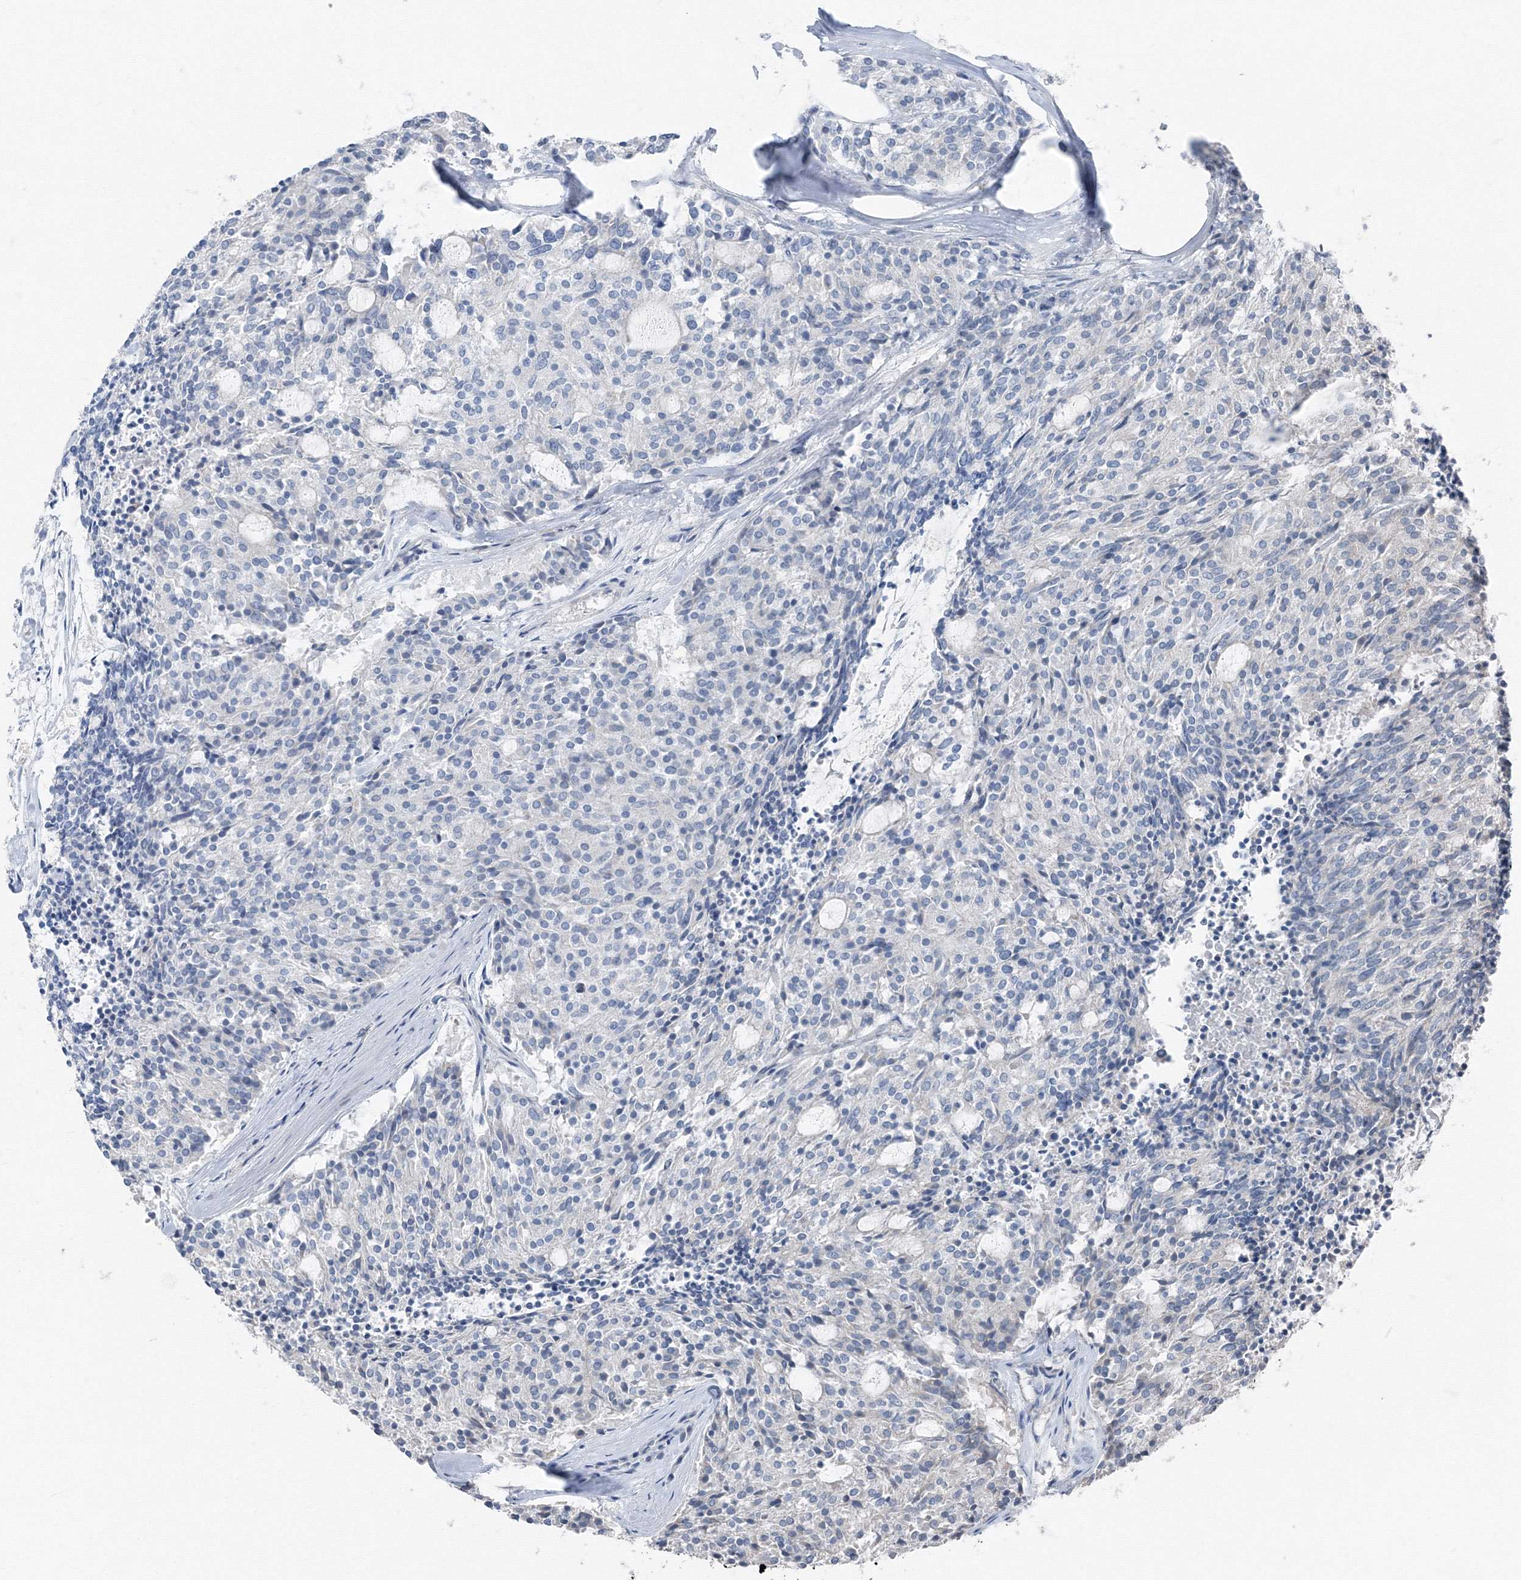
{"staining": {"intensity": "negative", "quantity": "none", "location": "none"}, "tissue": "carcinoid", "cell_type": "Tumor cells", "image_type": "cancer", "snomed": [{"axis": "morphology", "description": "Carcinoid, malignant, NOS"}, {"axis": "topography", "description": "Pancreas"}], "caption": "Immunohistochemistry (IHC) photomicrograph of human carcinoid stained for a protein (brown), which demonstrates no expression in tumor cells. (DAB immunohistochemistry (IHC) visualized using brightfield microscopy, high magnification).", "gene": "AASDH", "patient": {"sex": "female", "age": 54}}